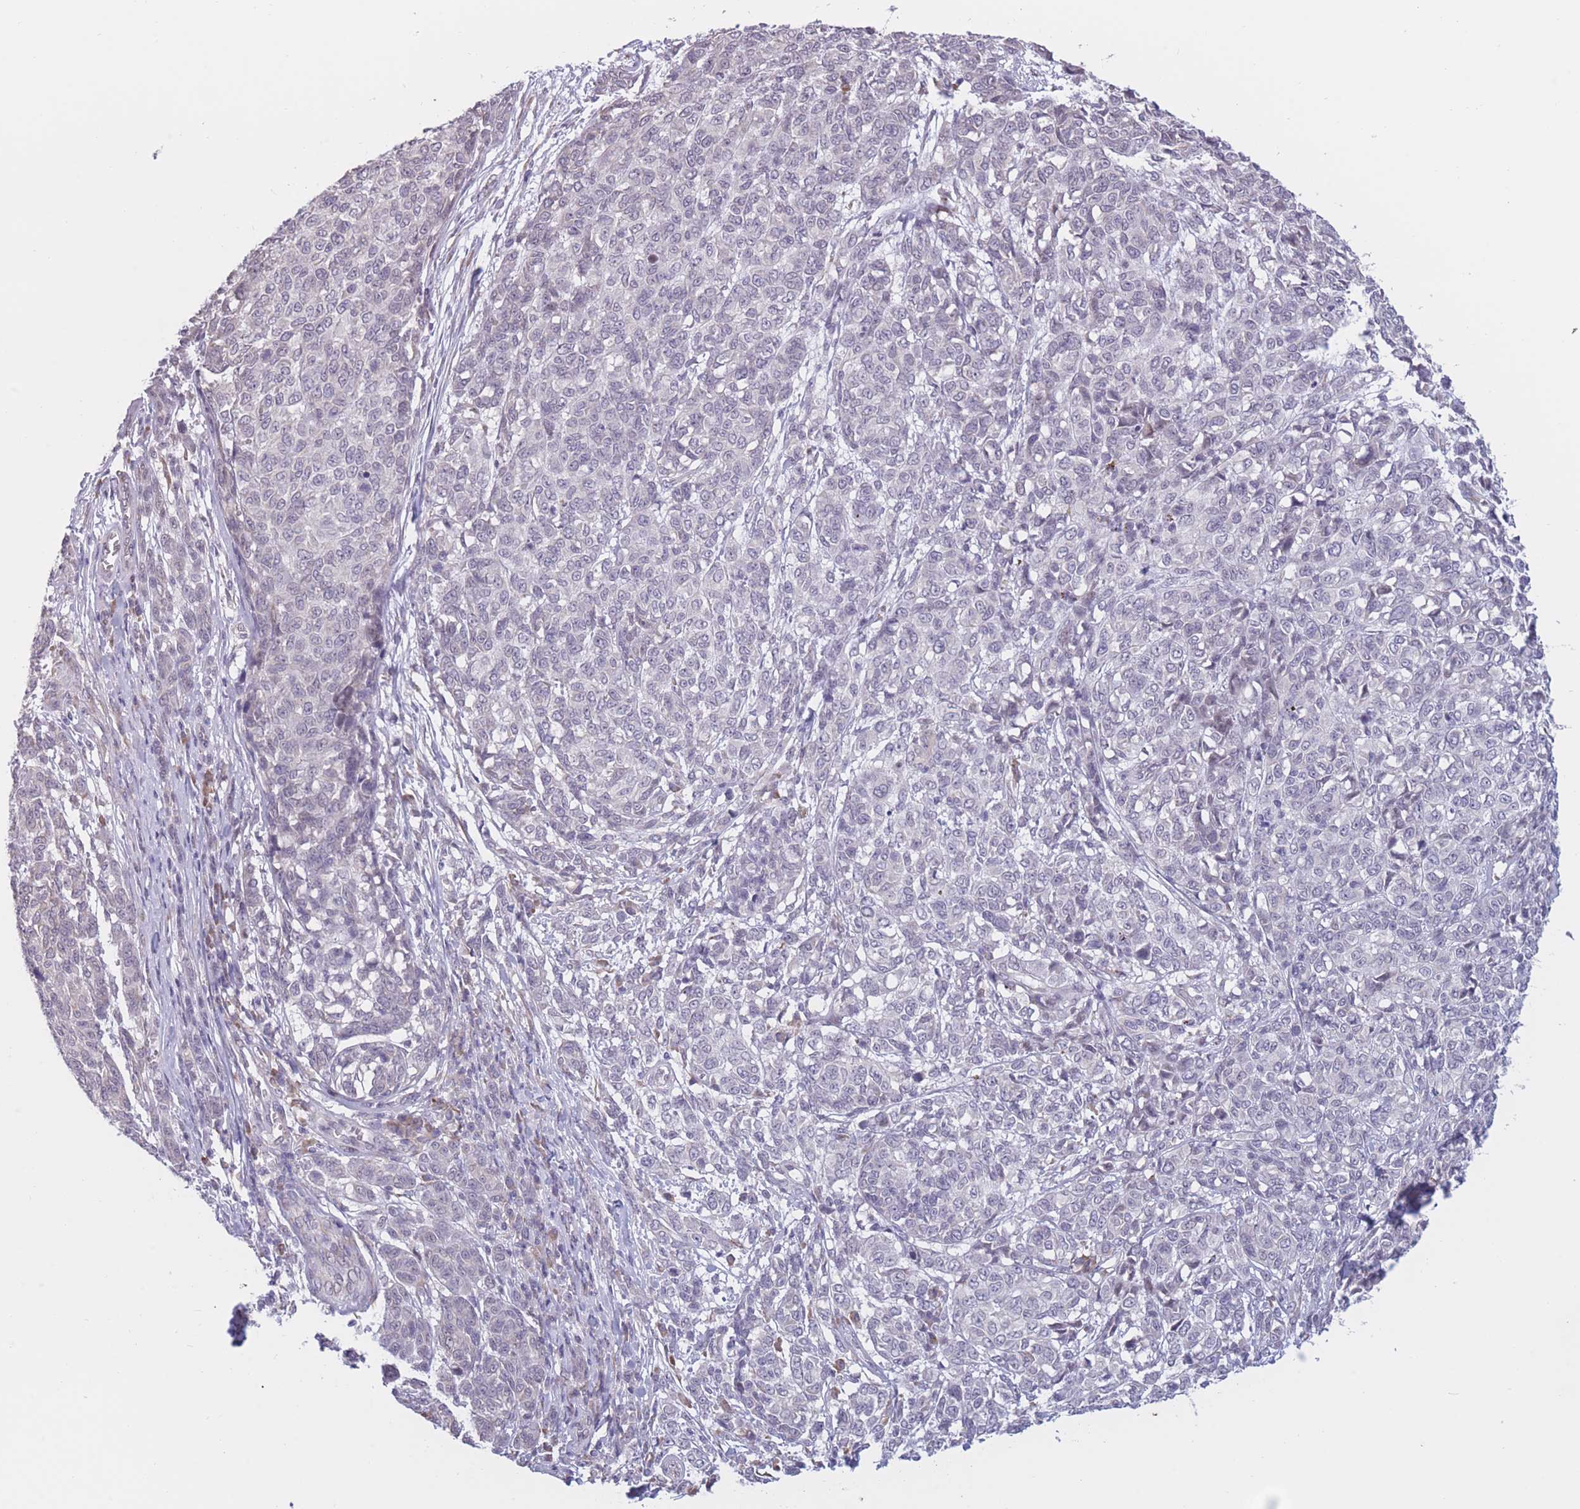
{"staining": {"intensity": "negative", "quantity": "none", "location": "none"}, "tissue": "melanoma", "cell_type": "Tumor cells", "image_type": "cancer", "snomed": [{"axis": "morphology", "description": "Malignant melanoma, NOS"}, {"axis": "topography", "description": "Skin"}], "caption": "A micrograph of human melanoma is negative for staining in tumor cells. The staining was performed using DAB to visualize the protein expression in brown, while the nuclei were stained in blue with hematoxylin (Magnification: 20x).", "gene": "COL27A1", "patient": {"sex": "male", "age": 49}}